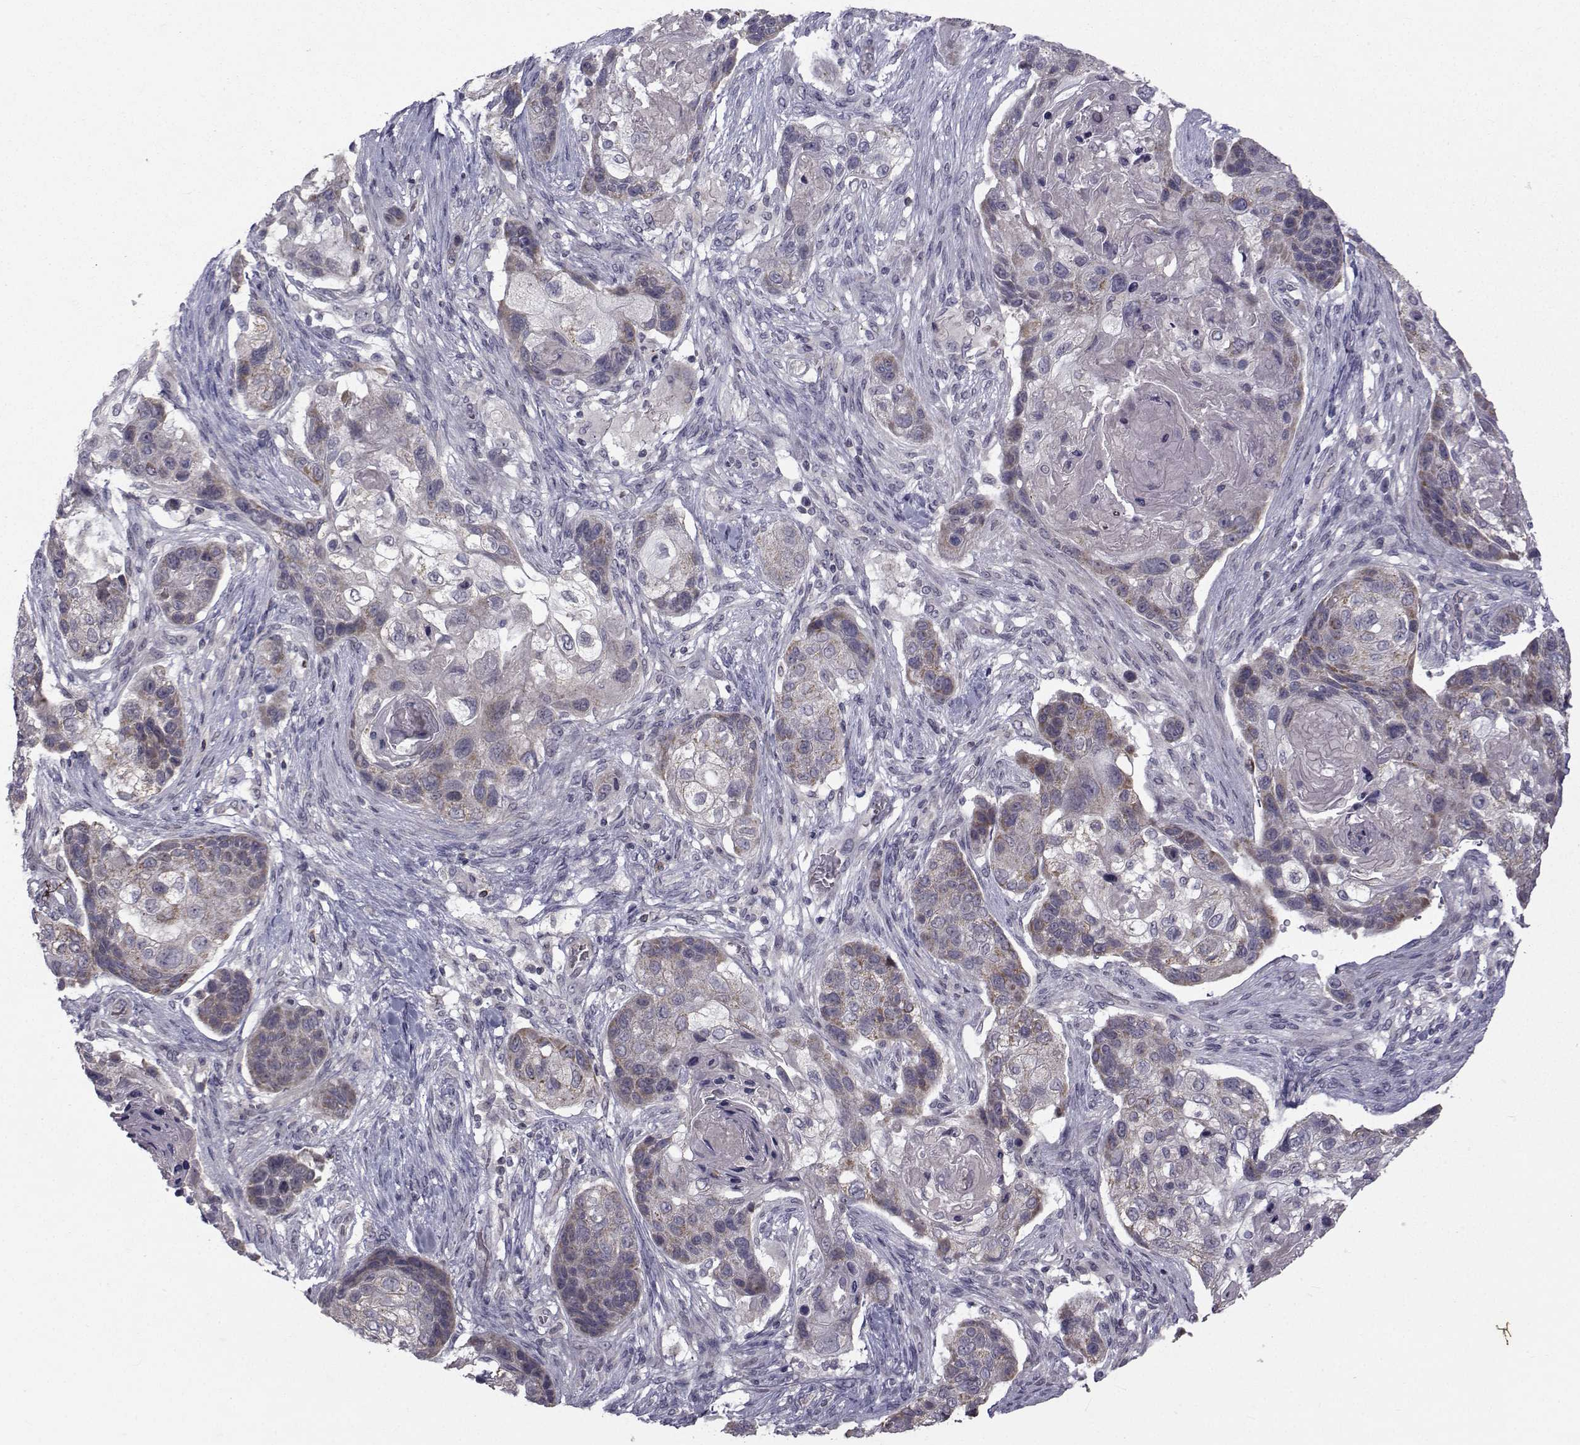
{"staining": {"intensity": "weak", "quantity": "25%-75%", "location": "cytoplasmic/membranous"}, "tissue": "lung cancer", "cell_type": "Tumor cells", "image_type": "cancer", "snomed": [{"axis": "morphology", "description": "Squamous cell carcinoma, NOS"}, {"axis": "topography", "description": "Lung"}], "caption": "Immunohistochemical staining of human squamous cell carcinoma (lung) exhibits low levels of weak cytoplasmic/membranous protein positivity in about 25%-75% of tumor cells.", "gene": "FDXR", "patient": {"sex": "male", "age": 69}}